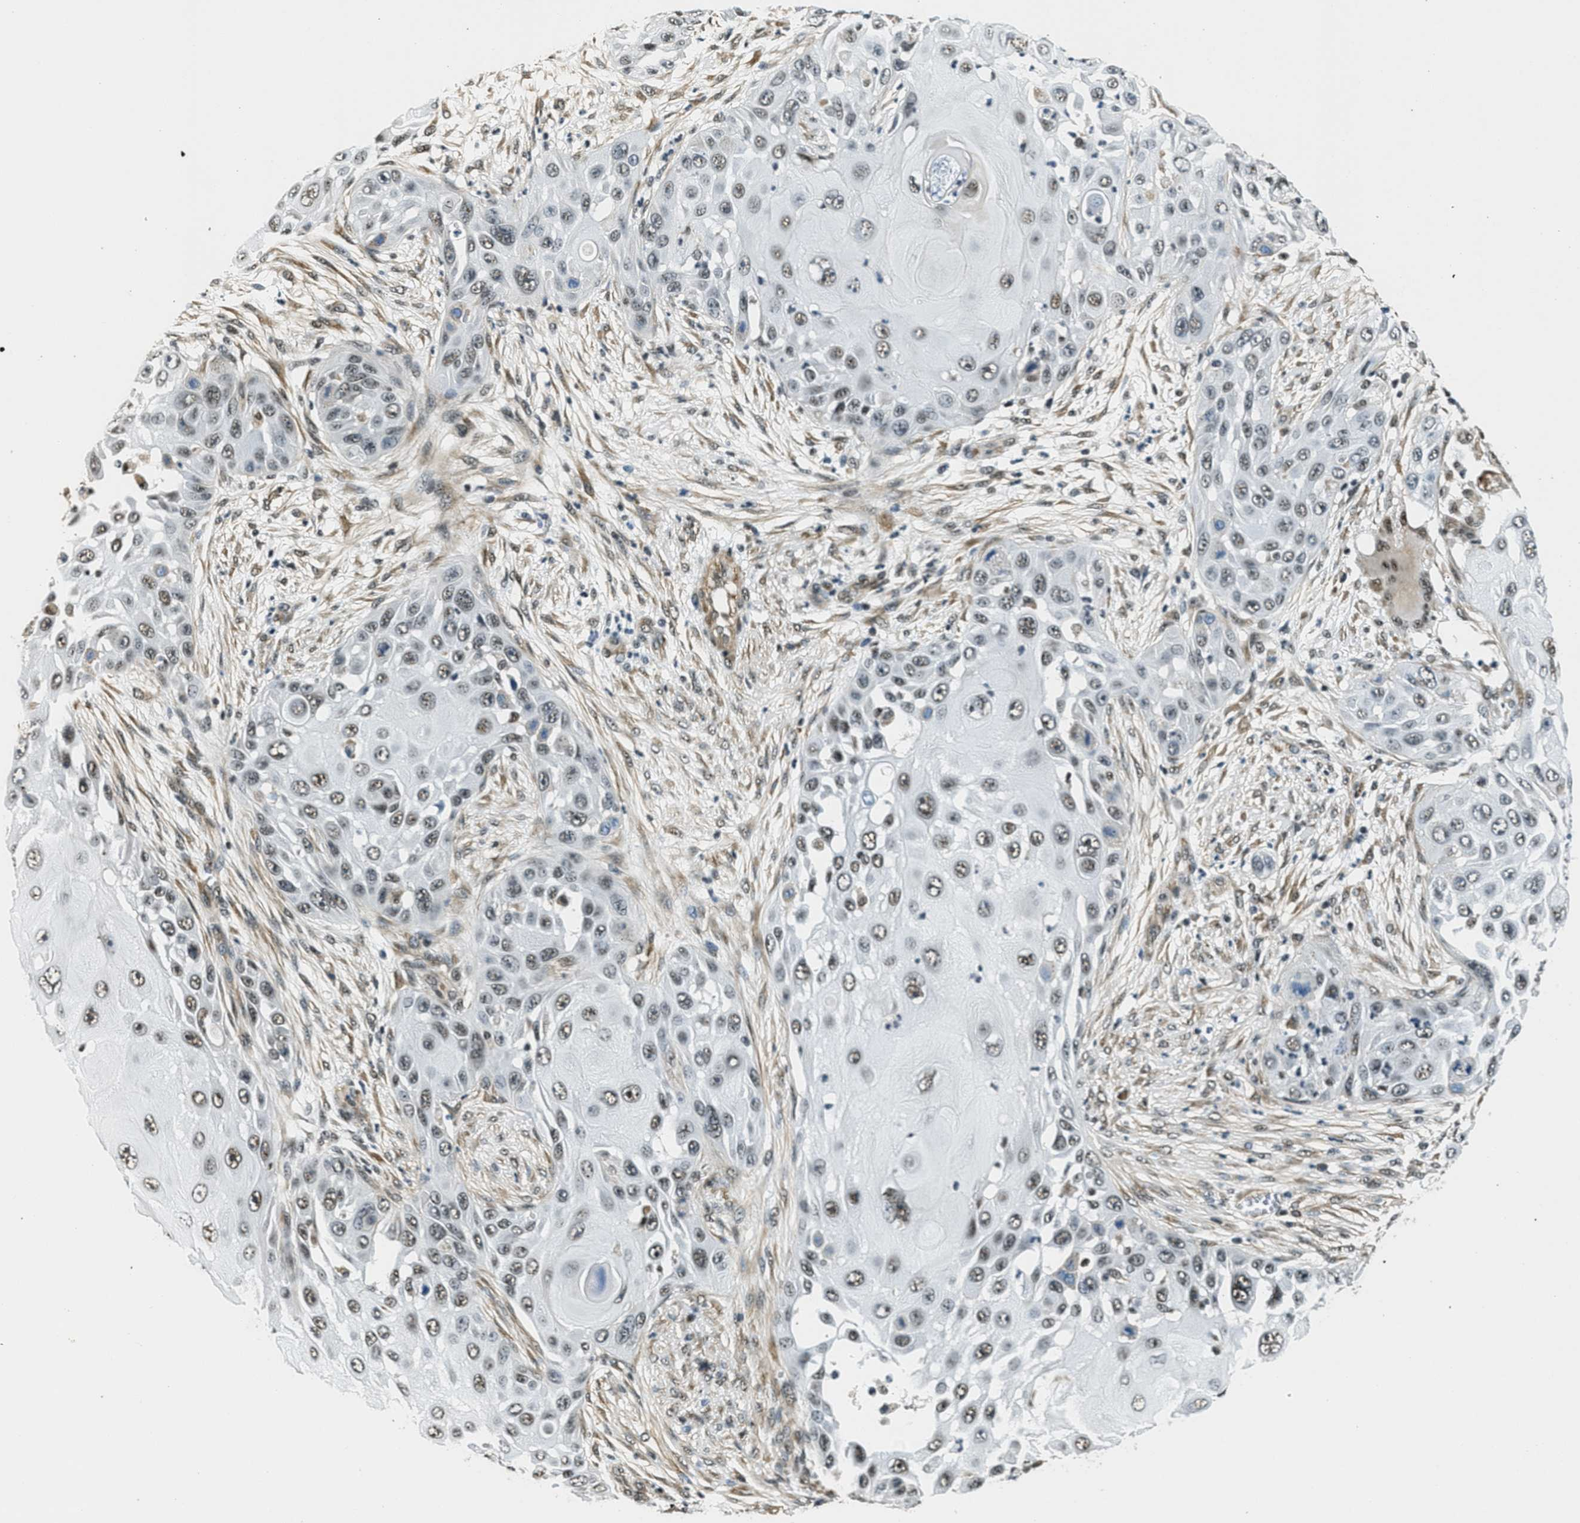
{"staining": {"intensity": "moderate", "quantity": ">75%", "location": "nuclear"}, "tissue": "skin cancer", "cell_type": "Tumor cells", "image_type": "cancer", "snomed": [{"axis": "morphology", "description": "Squamous cell carcinoma, NOS"}, {"axis": "topography", "description": "Skin"}], "caption": "A high-resolution image shows IHC staining of squamous cell carcinoma (skin), which demonstrates moderate nuclear positivity in about >75% of tumor cells.", "gene": "CFAP36", "patient": {"sex": "female", "age": 44}}